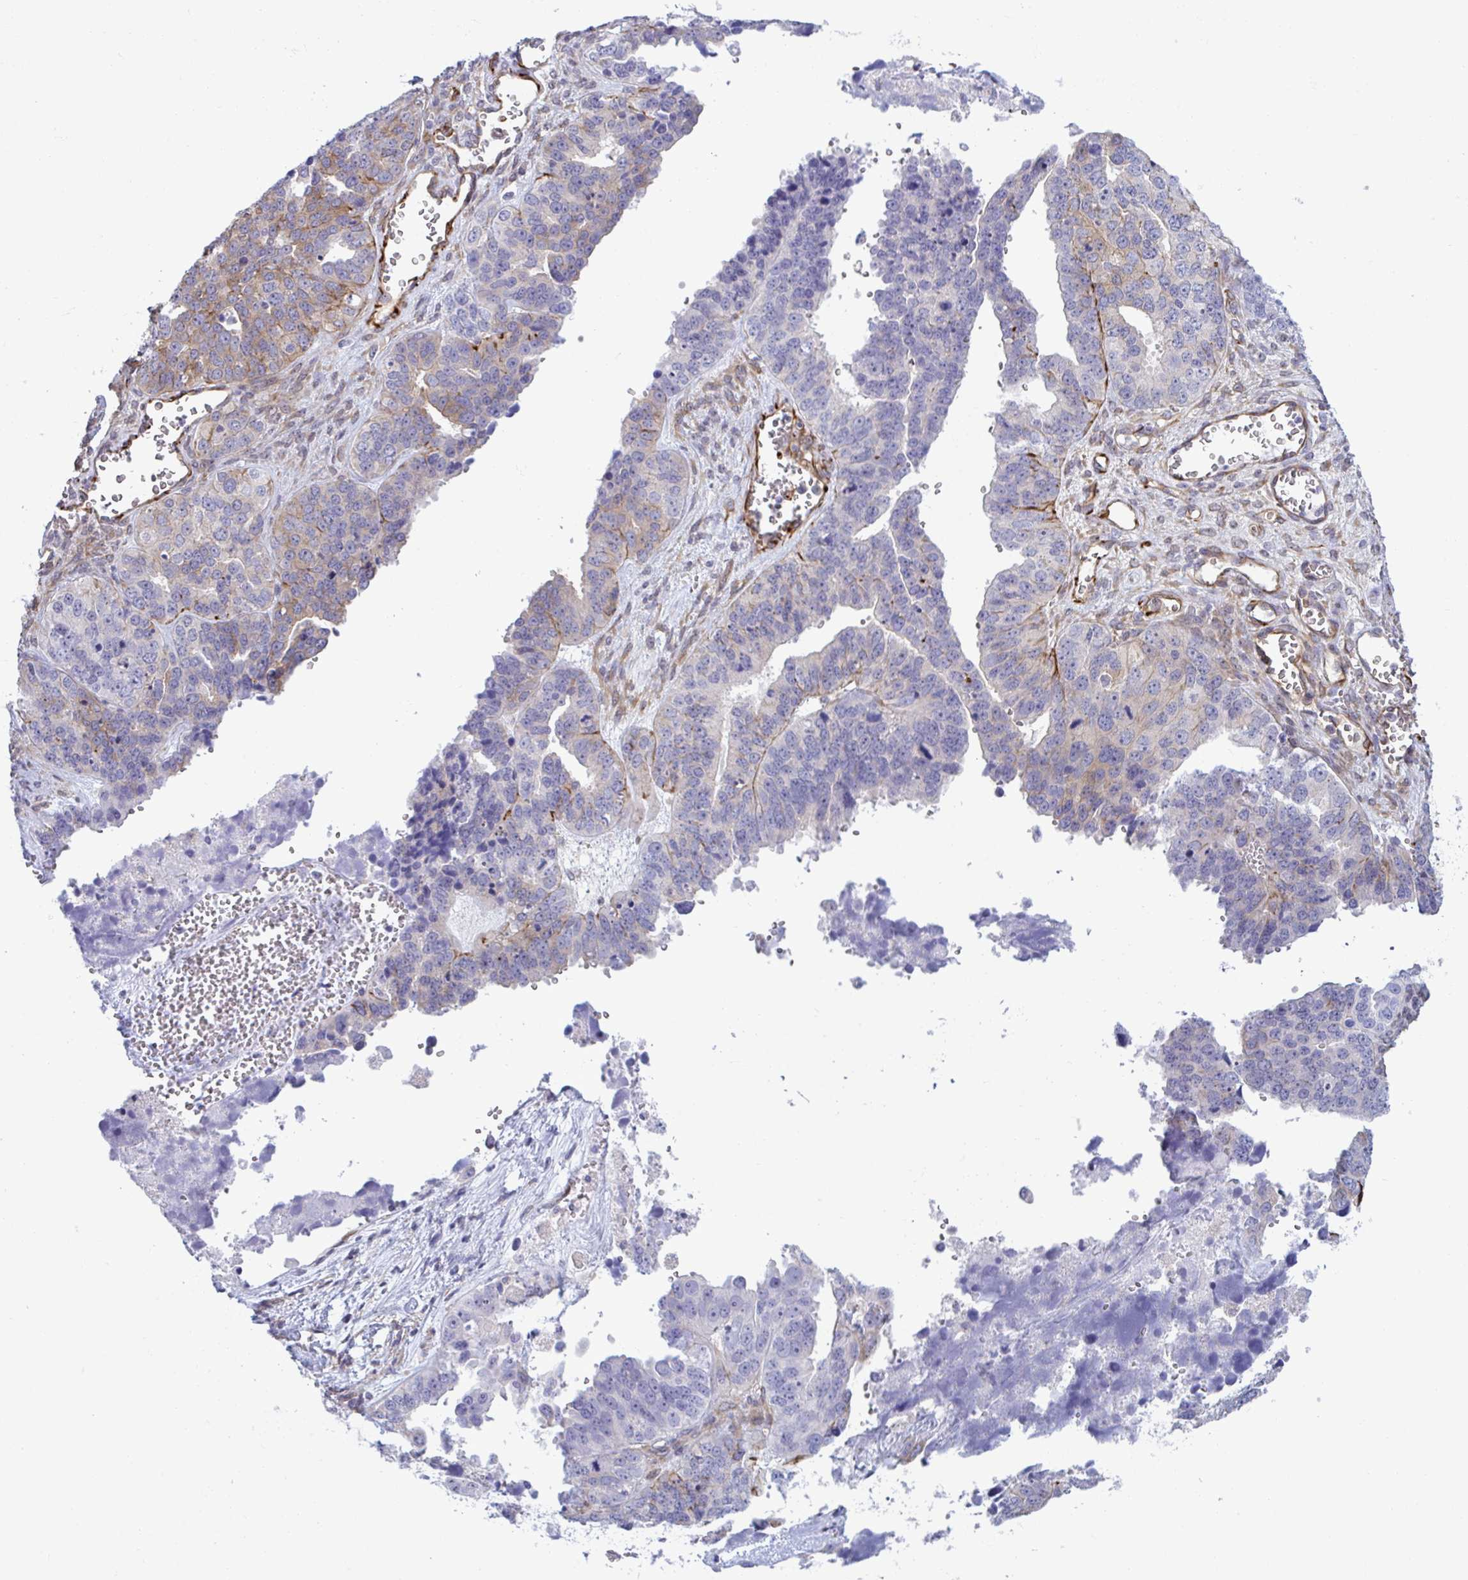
{"staining": {"intensity": "moderate", "quantity": "<25%", "location": "cytoplasmic/membranous"}, "tissue": "ovarian cancer", "cell_type": "Tumor cells", "image_type": "cancer", "snomed": [{"axis": "morphology", "description": "Cystadenocarcinoma, serous, NOS"}, {"axis": "topography", "description": "Ovary"}], "caption": "This is a histology image of immunohistochemistry staining of serous cystadenocarcinoma (ovarian), which shows moderate staining in the cytoplasmic/membranous of tumor cells.", "gene": "PRRT4", "patient": {"sex": "female", "age": 76}}